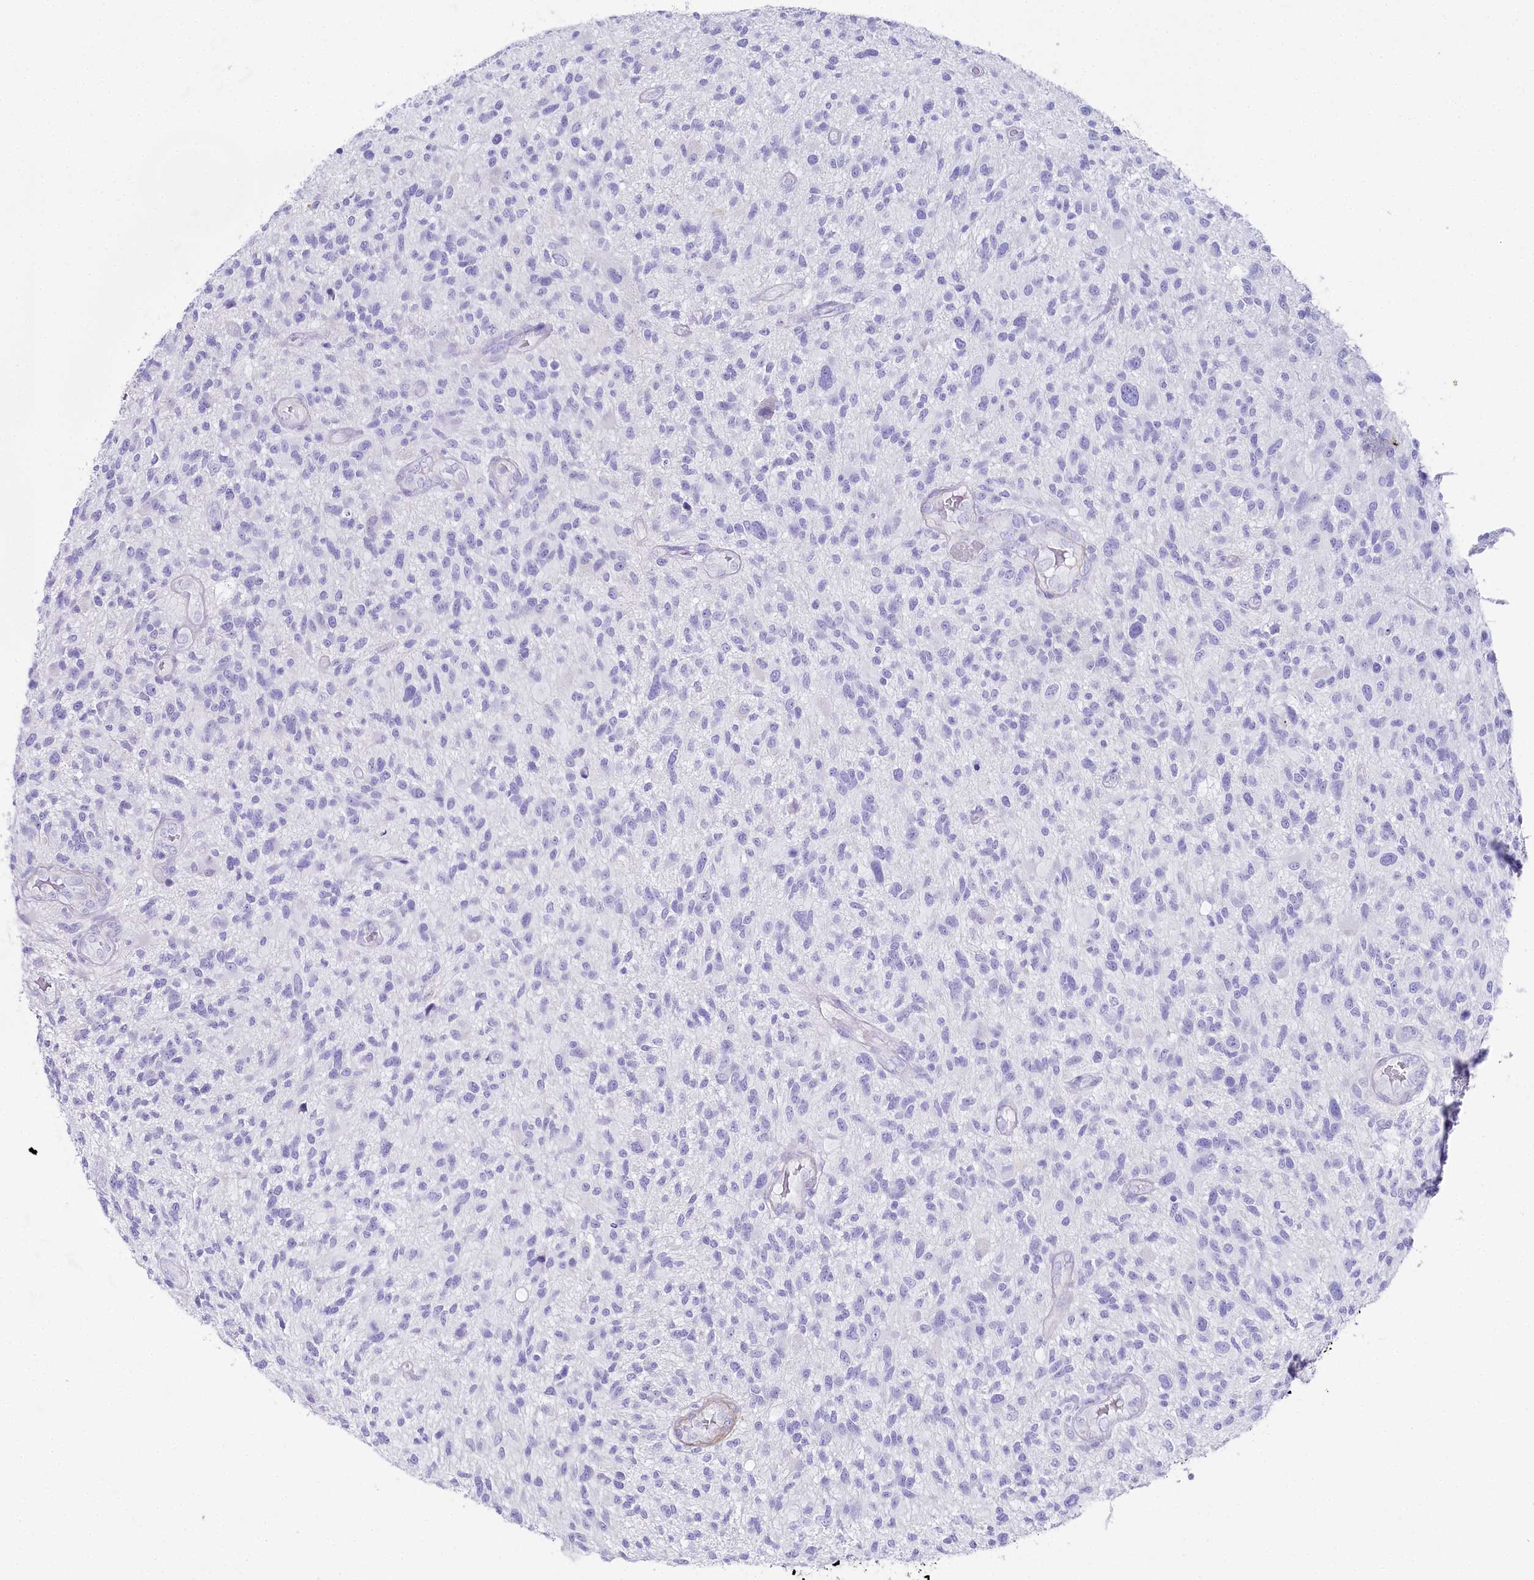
{"staining": {"intensity": "negative", "quantity": "none", "location": "none"}, "tissue": "glioma", "cell_type": "Tumor cells", "image_type": "cancer", "snomed": [{"axis": "morphology", "description": "Glioma, malignant, High grade"}, {"axis": "topography", "description": "Brain"}], "caption": "This is a image of immunohistochemistry staining of malignant high-grade glioma, which shows no positivity in tumor cells. (DAB (3,3'-diaminobenzidine) IHC visualized using brightfield microscopy, high magnification).", "gene": "CSN3", "patient": {"sex": "male", "age": 47}}